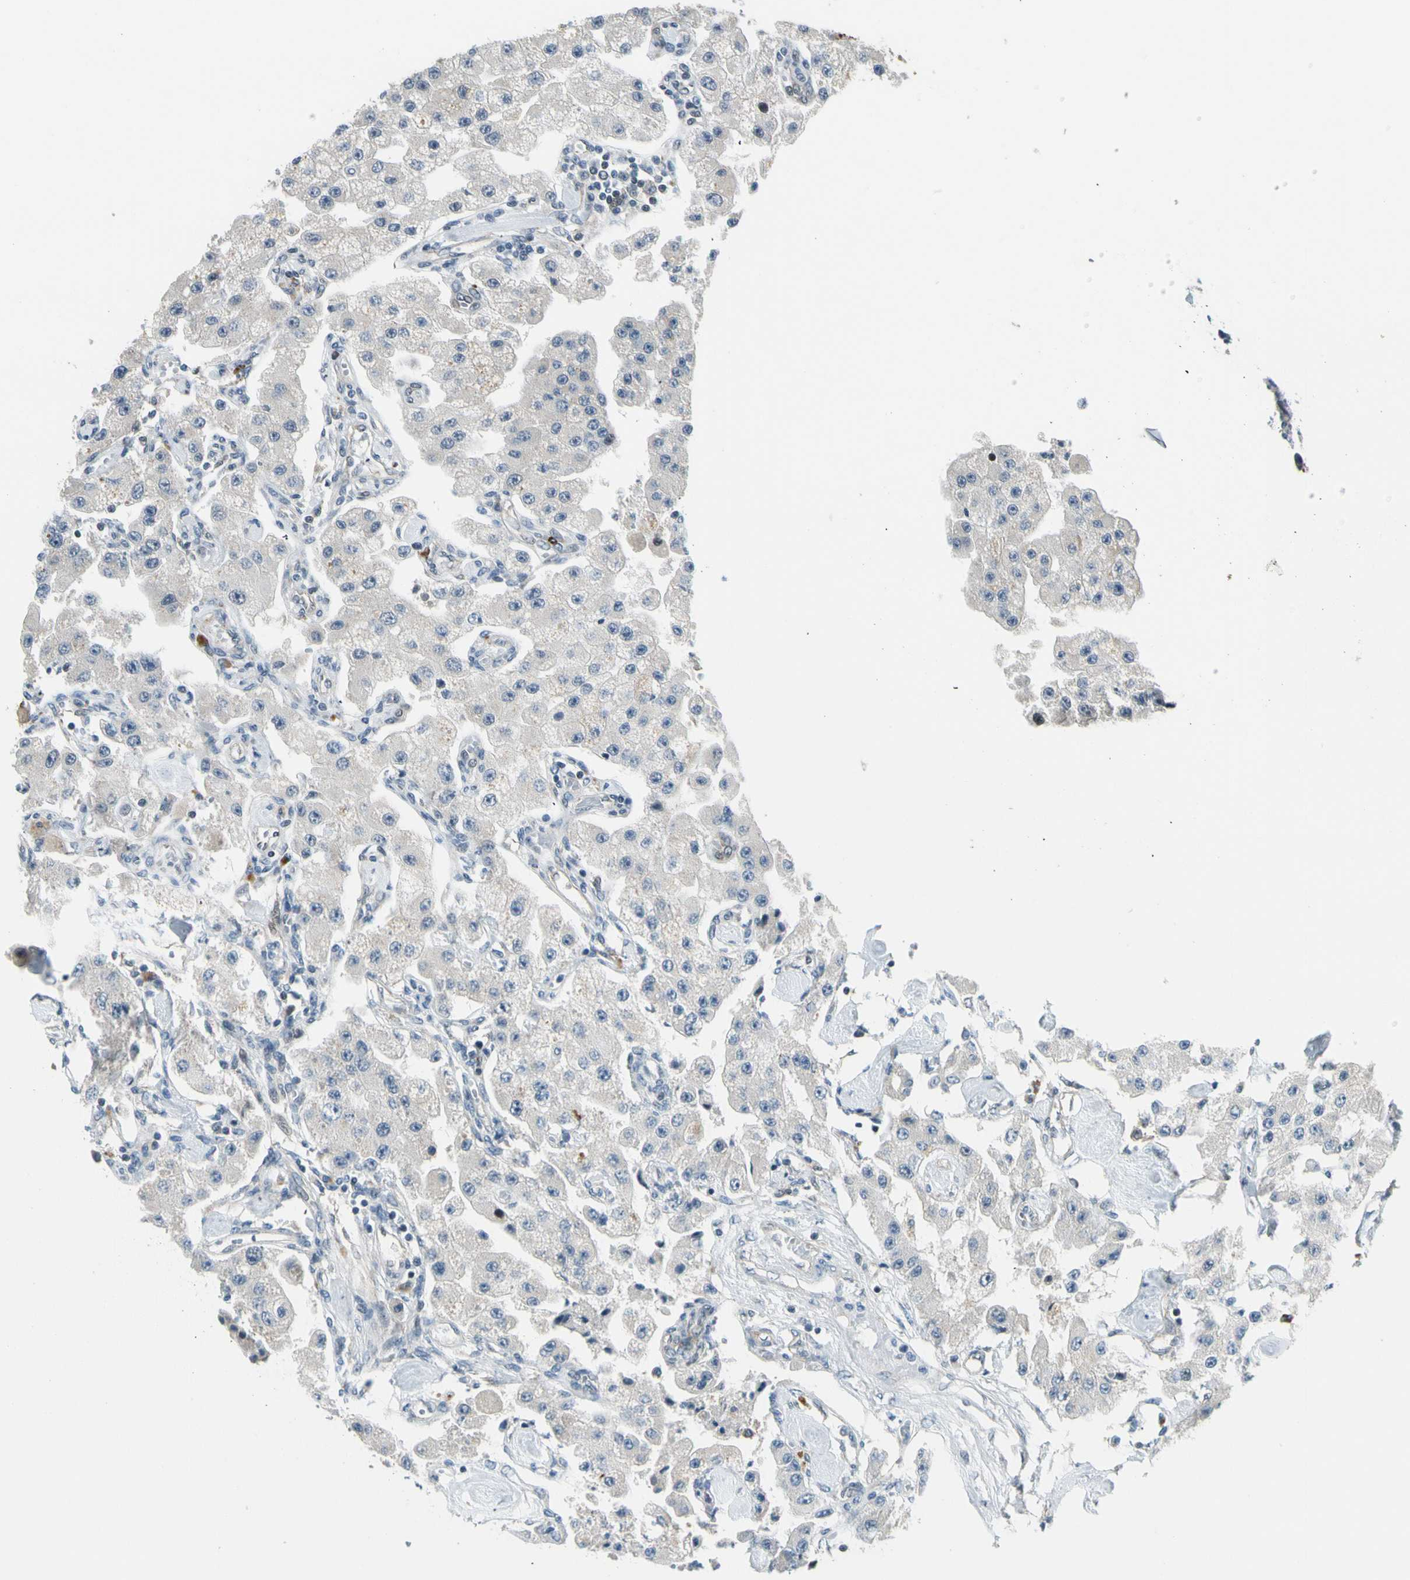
{"staining": {"intensity": "negative", "quantity": "none", "location": "none"}, "tissue": "carcinoid", "cell_type": "Tumor cells", "image_type": "cancer", "snomed": [{"axis": "morphology", "description": "Carcinoid, malignant, NOS"}, {"axis": "topography", "description": "Pancreas"}], "caption": "A high-resolution image shows immunohistochemistry (IHC) staining of carcinoid, which reveals no significant staining in tumor cells.", "gene": "SVBP", "patient": {"sex": "male", "age": 41}}